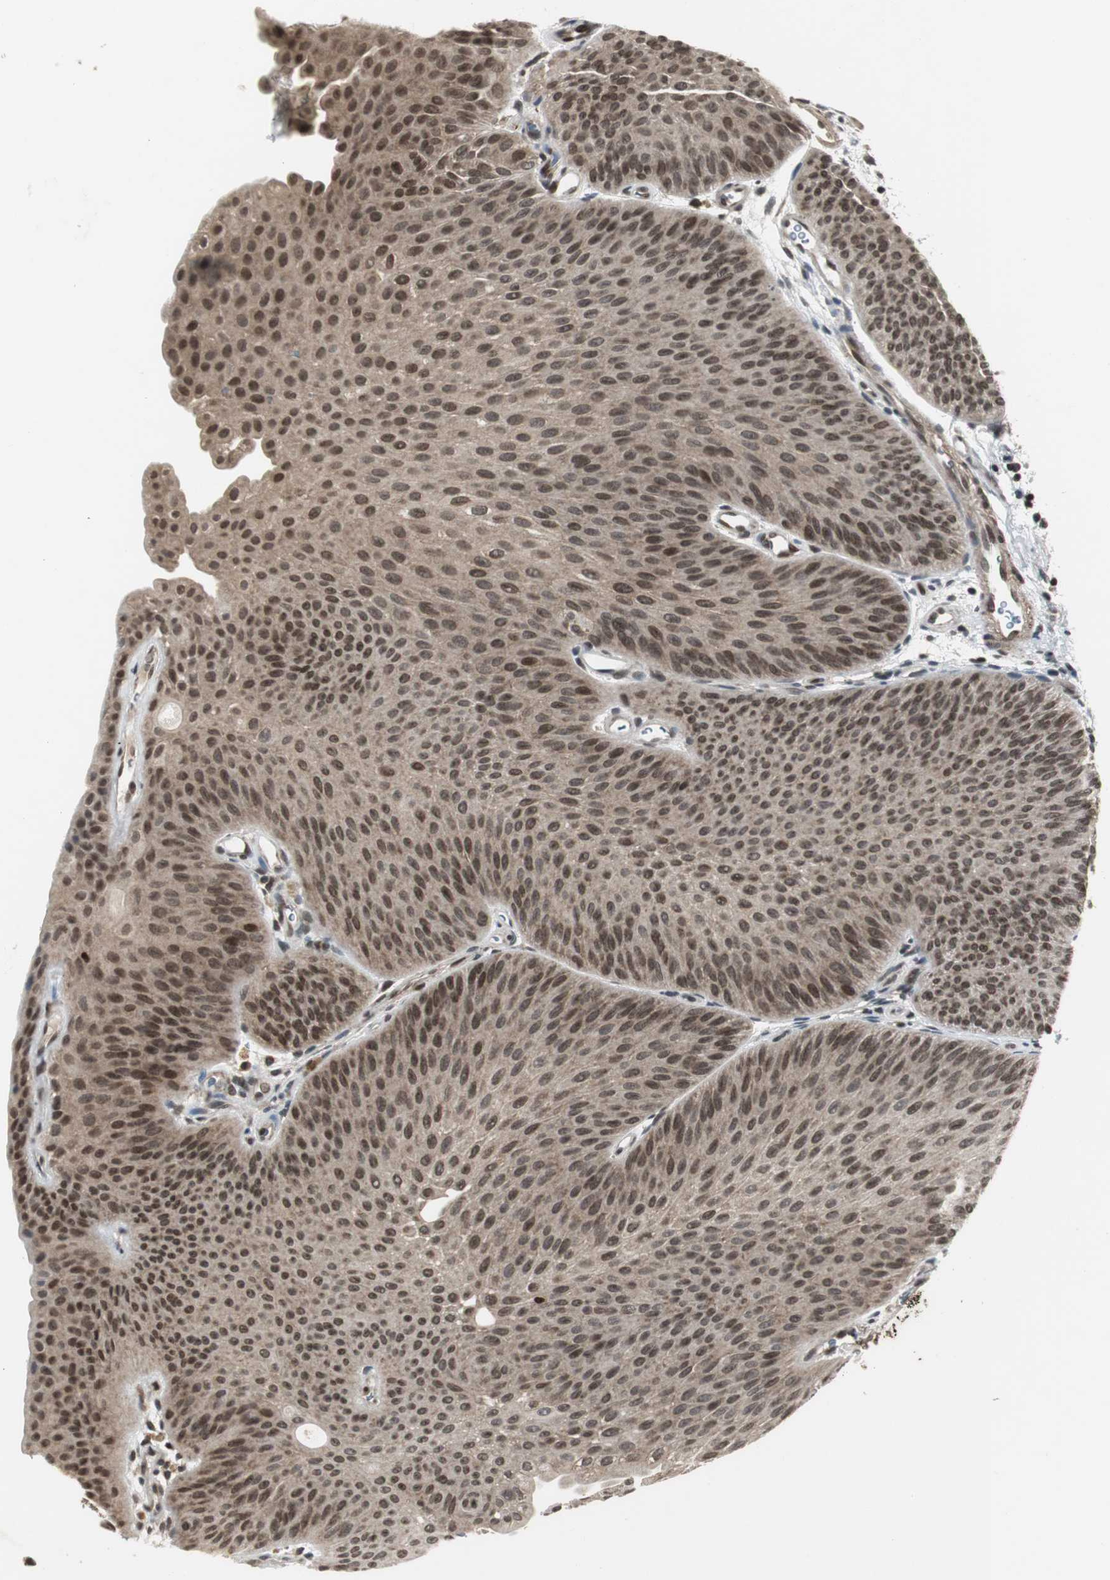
{"staining": {"intensity": "moderate", "quantity": ">75%", "location": "cytoplasmic/membranous,nuclear"}, "tissue": "urothelial cancer", "cell_type": "Tumor cells", "image_type": "cancer", "snomed": [{"axis": "morphology", "description": "Urothelial carcinoma, Low grade"}, {"axis": "topography", "description": "Urinary bladder"}], "caption": "Human urothelial cancer stained with a brown dye displays moderate cytoplasmic/membranous and nuclear positive positivity in about >75% of tumor cells.", "gene": "MPG", "patient": {"sex": "female", "age": 60}}